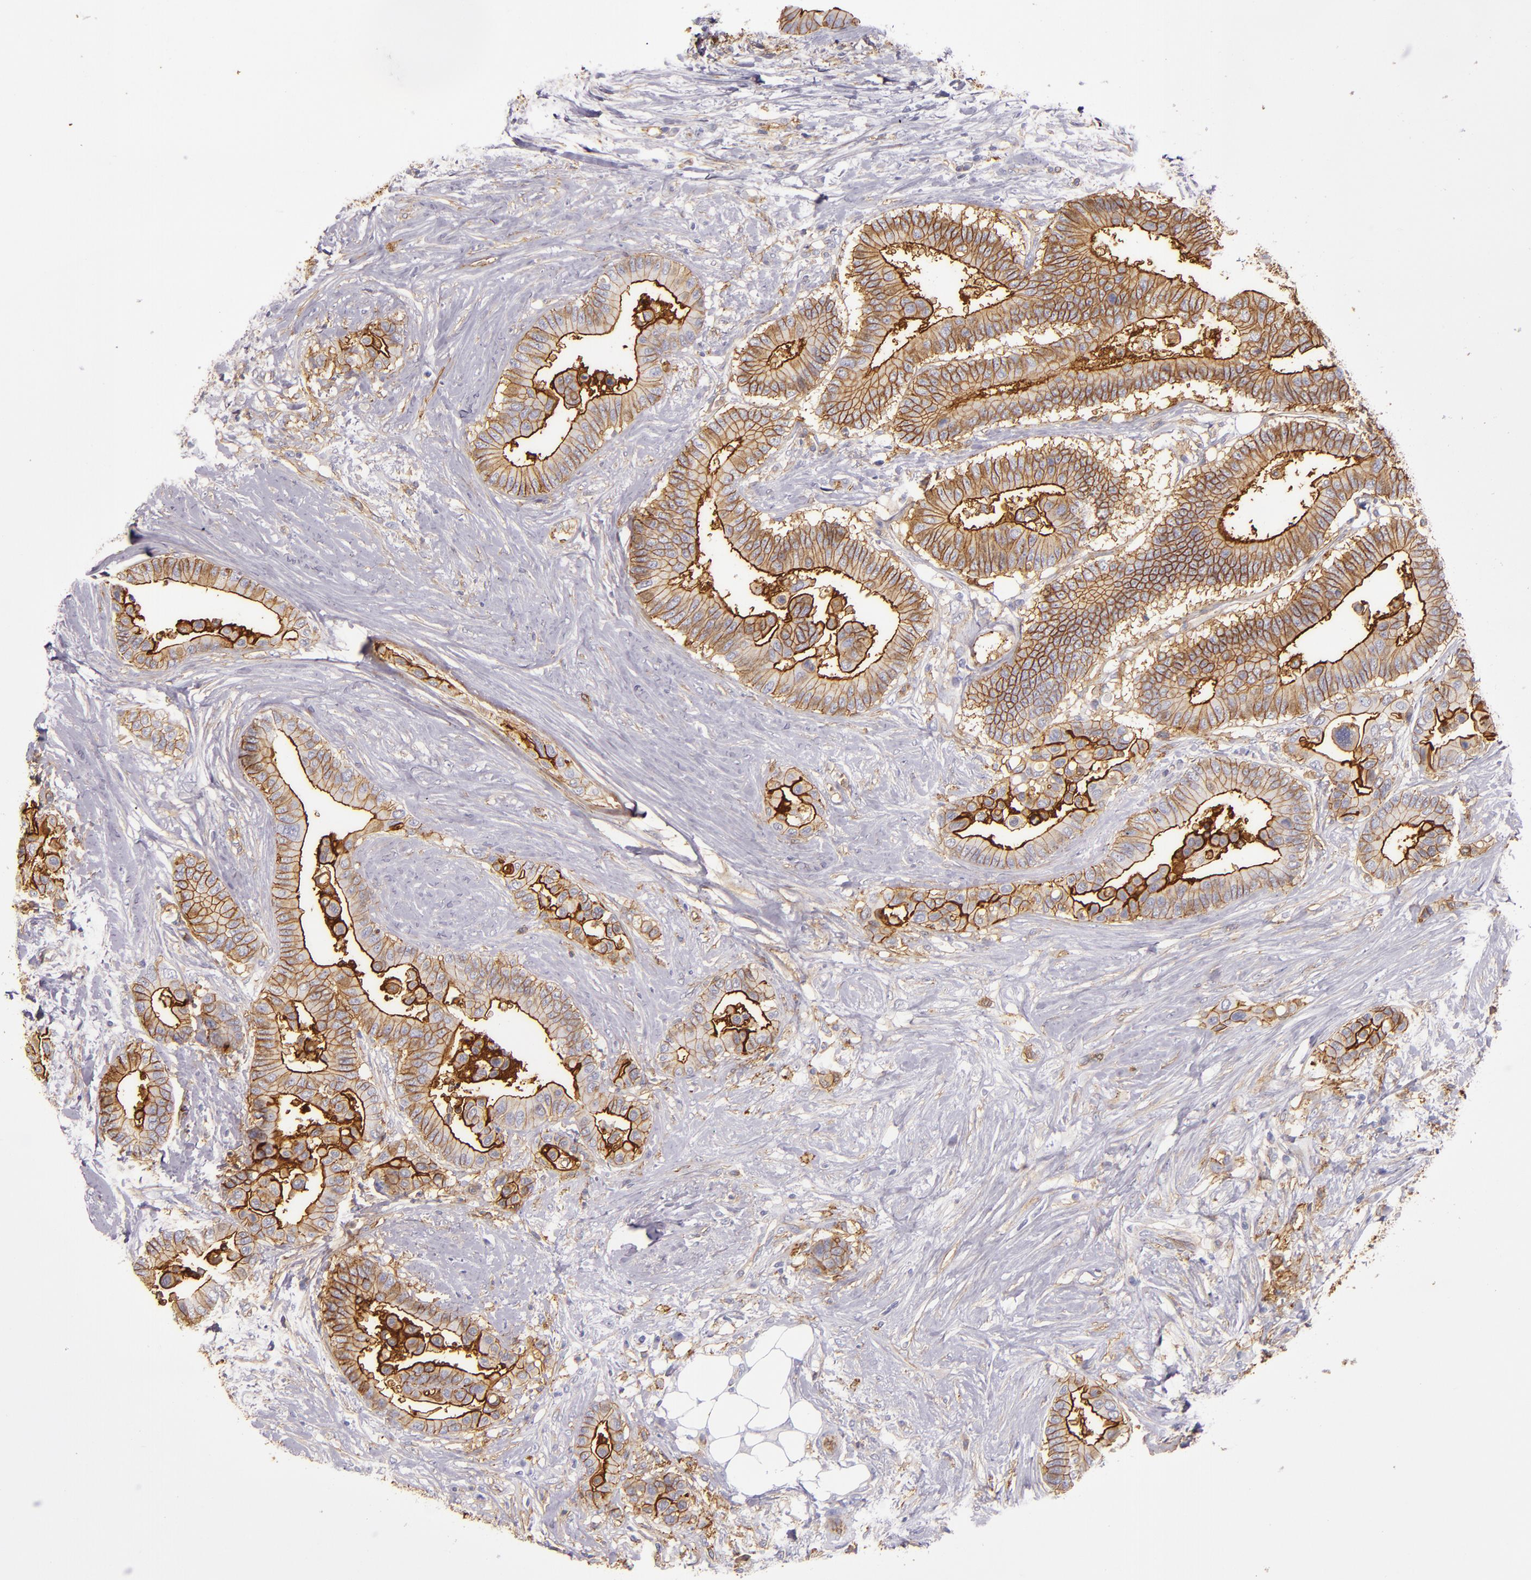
{"staining": {"intensity": "strong", "quantity": ">75%", "location": "cytoplasmic/membranous"}, "tissue": "colorectal cancer", "cell_type": "Tumor cells", "image_type": "cancer", "snomed": [{"axis": "morphology", "description": "Adenocarcinoma, NOS"}, {"axis": "topography", "description": "Colon"}], "caption": "The photomicrograph exhibits a brown stain indicating the presence of a protein in the cytoplasmic/membranous of tumor cells in colorectal cancer (adenocarcinoma).", "gene": "CD9", "patient": {"sex": "male", "age": 82}}